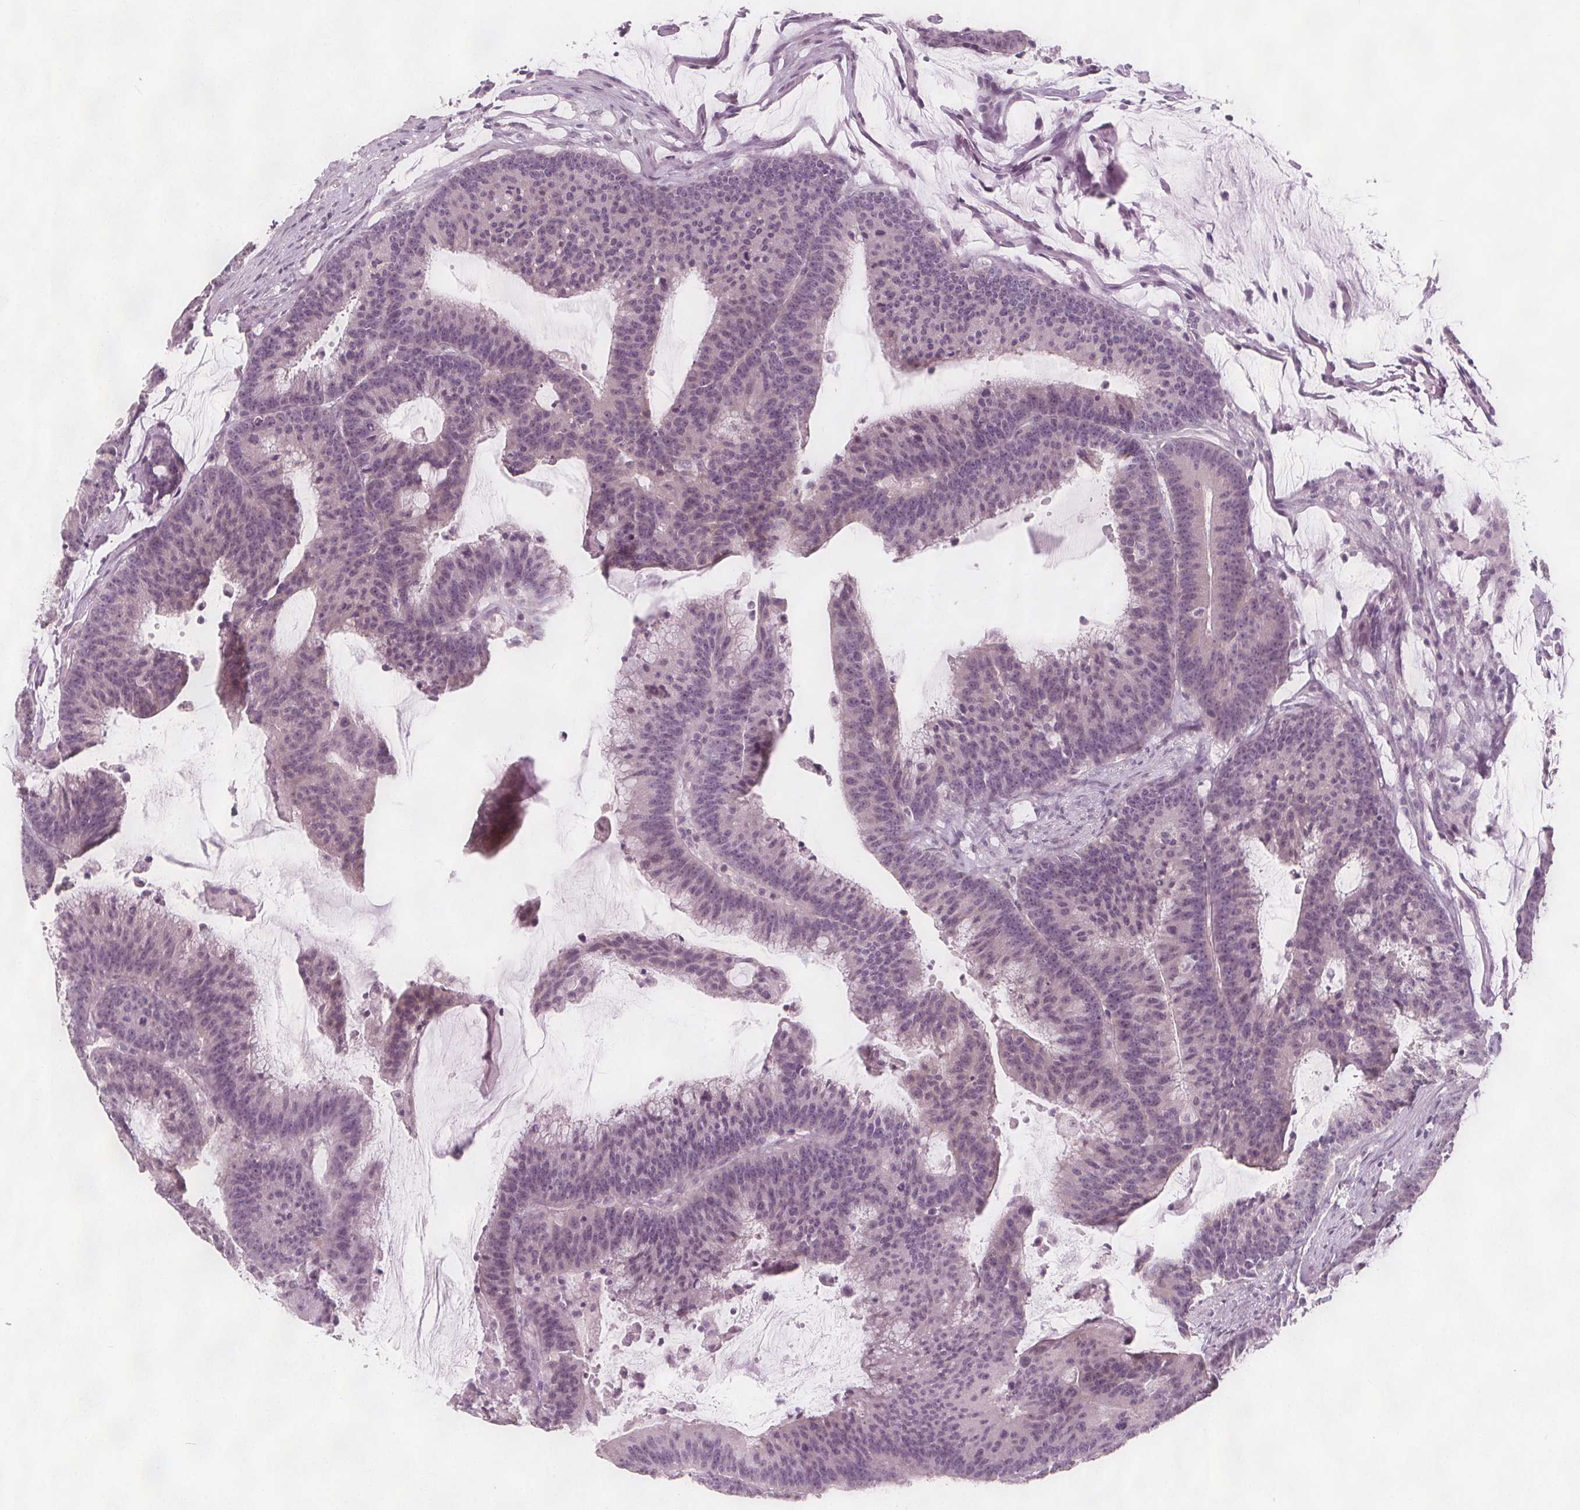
{"staining": {"intensity": "negative", "quantity": "none", "location": "none"}, "tissue": "colorectal cancer", "cell_type": "Tumor cells", "image_type": "cancer", "snomed": [{"axis": "morphology", "description": "Adenocarcinoma, NOS"}, {"axis": "topography", "description": "Colon"}], "caption": "Immunohistochemical staining of colorectal adenocarcinoma displays no significant expression in tumor cells.", "gene": "C1orf167", "patient": {"sex": "female", "age": 78}}